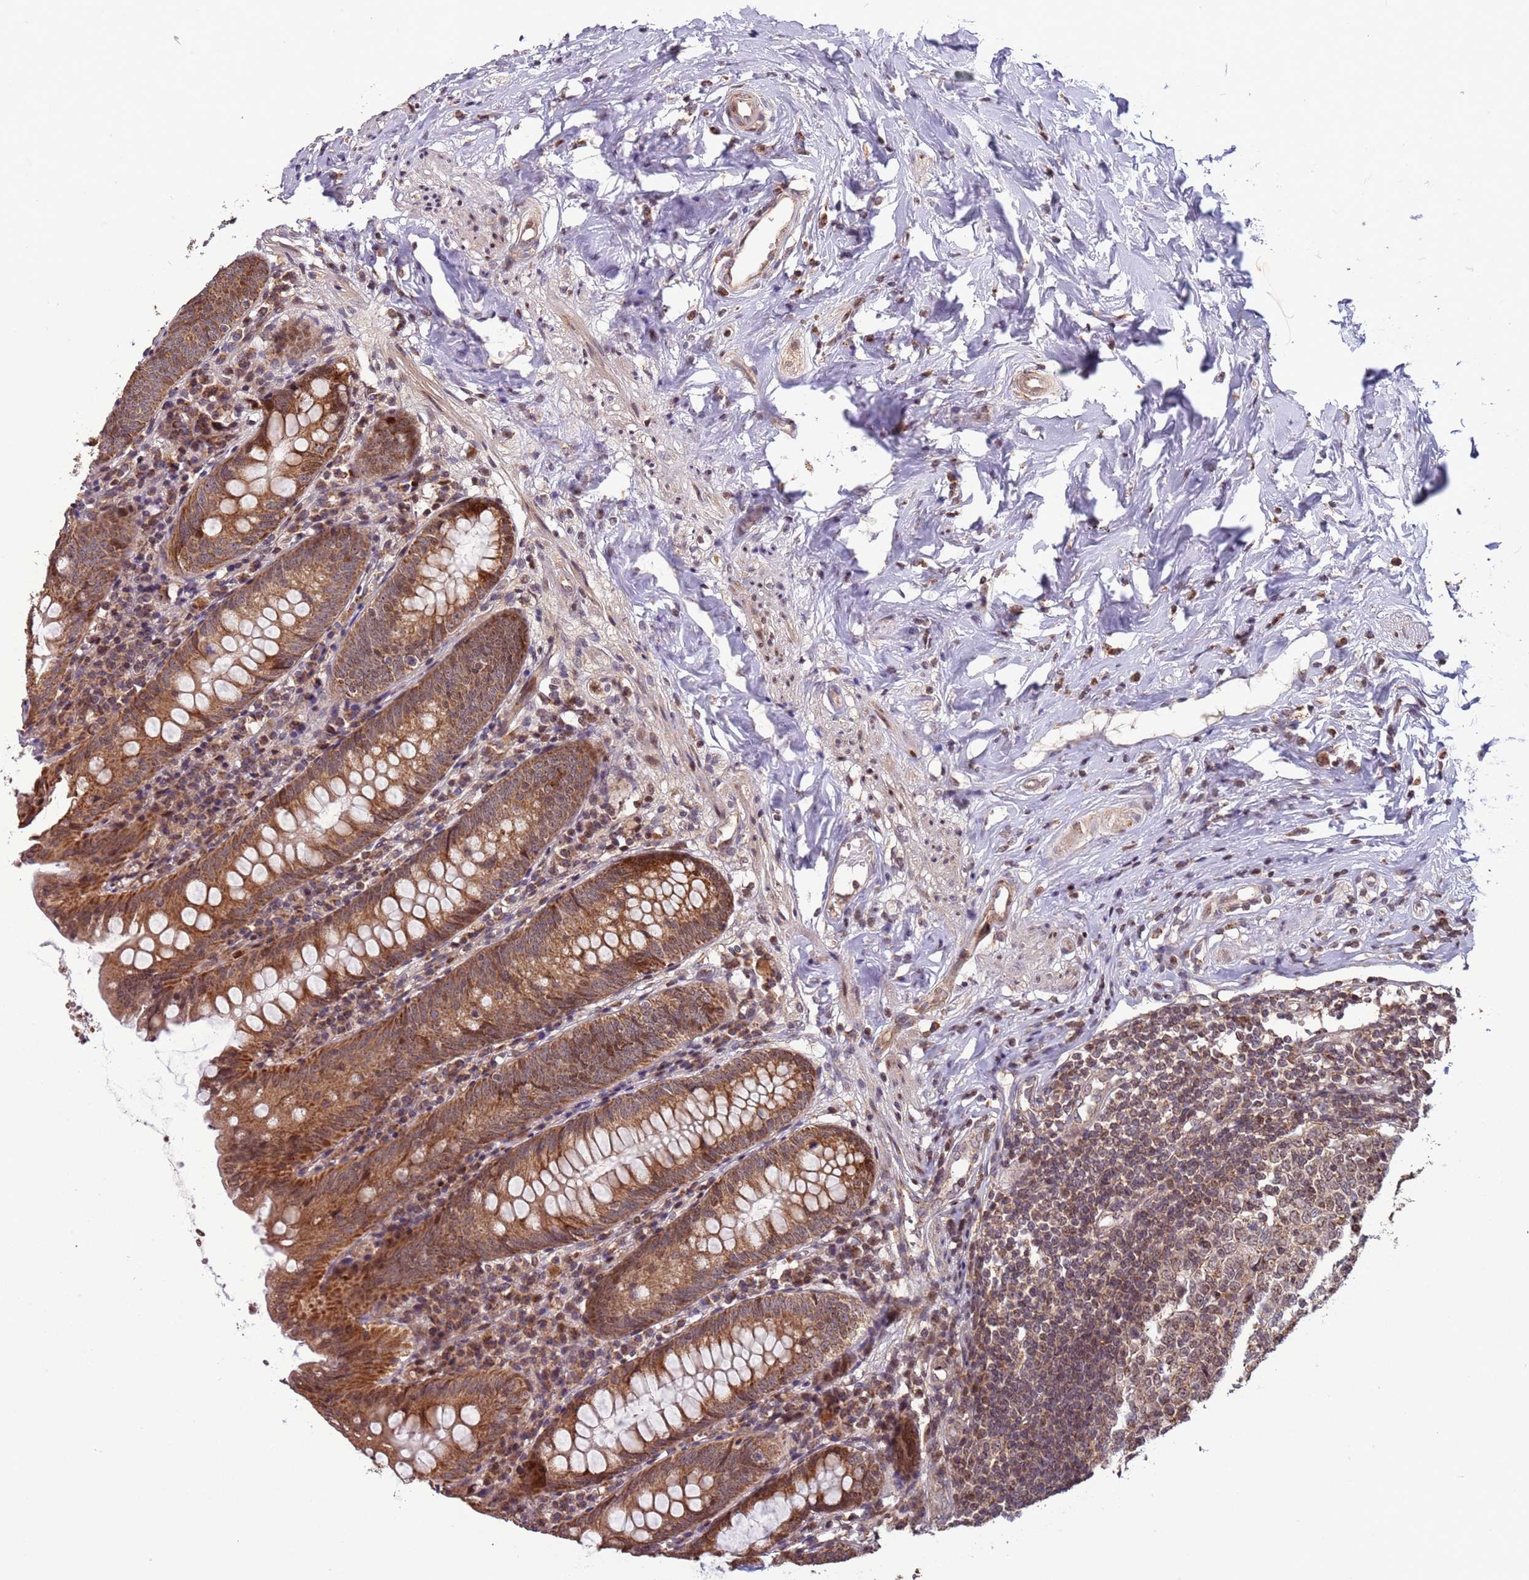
{"staining": {"intensity": "moderate", "quantity": ">75%", "location": "cytoplasmic/membranous,nuclear"}, "tissue": "appendix", "cell_type": "Glandular cells", "image_type": "normal", "snomed": [{"axis": "morphology", "description": "Normal tissue, NOS"}, {"axis": "topography", "description": "Appendix"}], "caption": "The photomicrograph shows staining of normal appendix, revealing moderate cytoplasmic/membranous,nuclear protein expression (brown color) within glandular cells. Ihc stains the protein in brown and the nuclei are stained blue.", "gene": "RCOR2", "patient": {"sex": "female", "age": 54}}